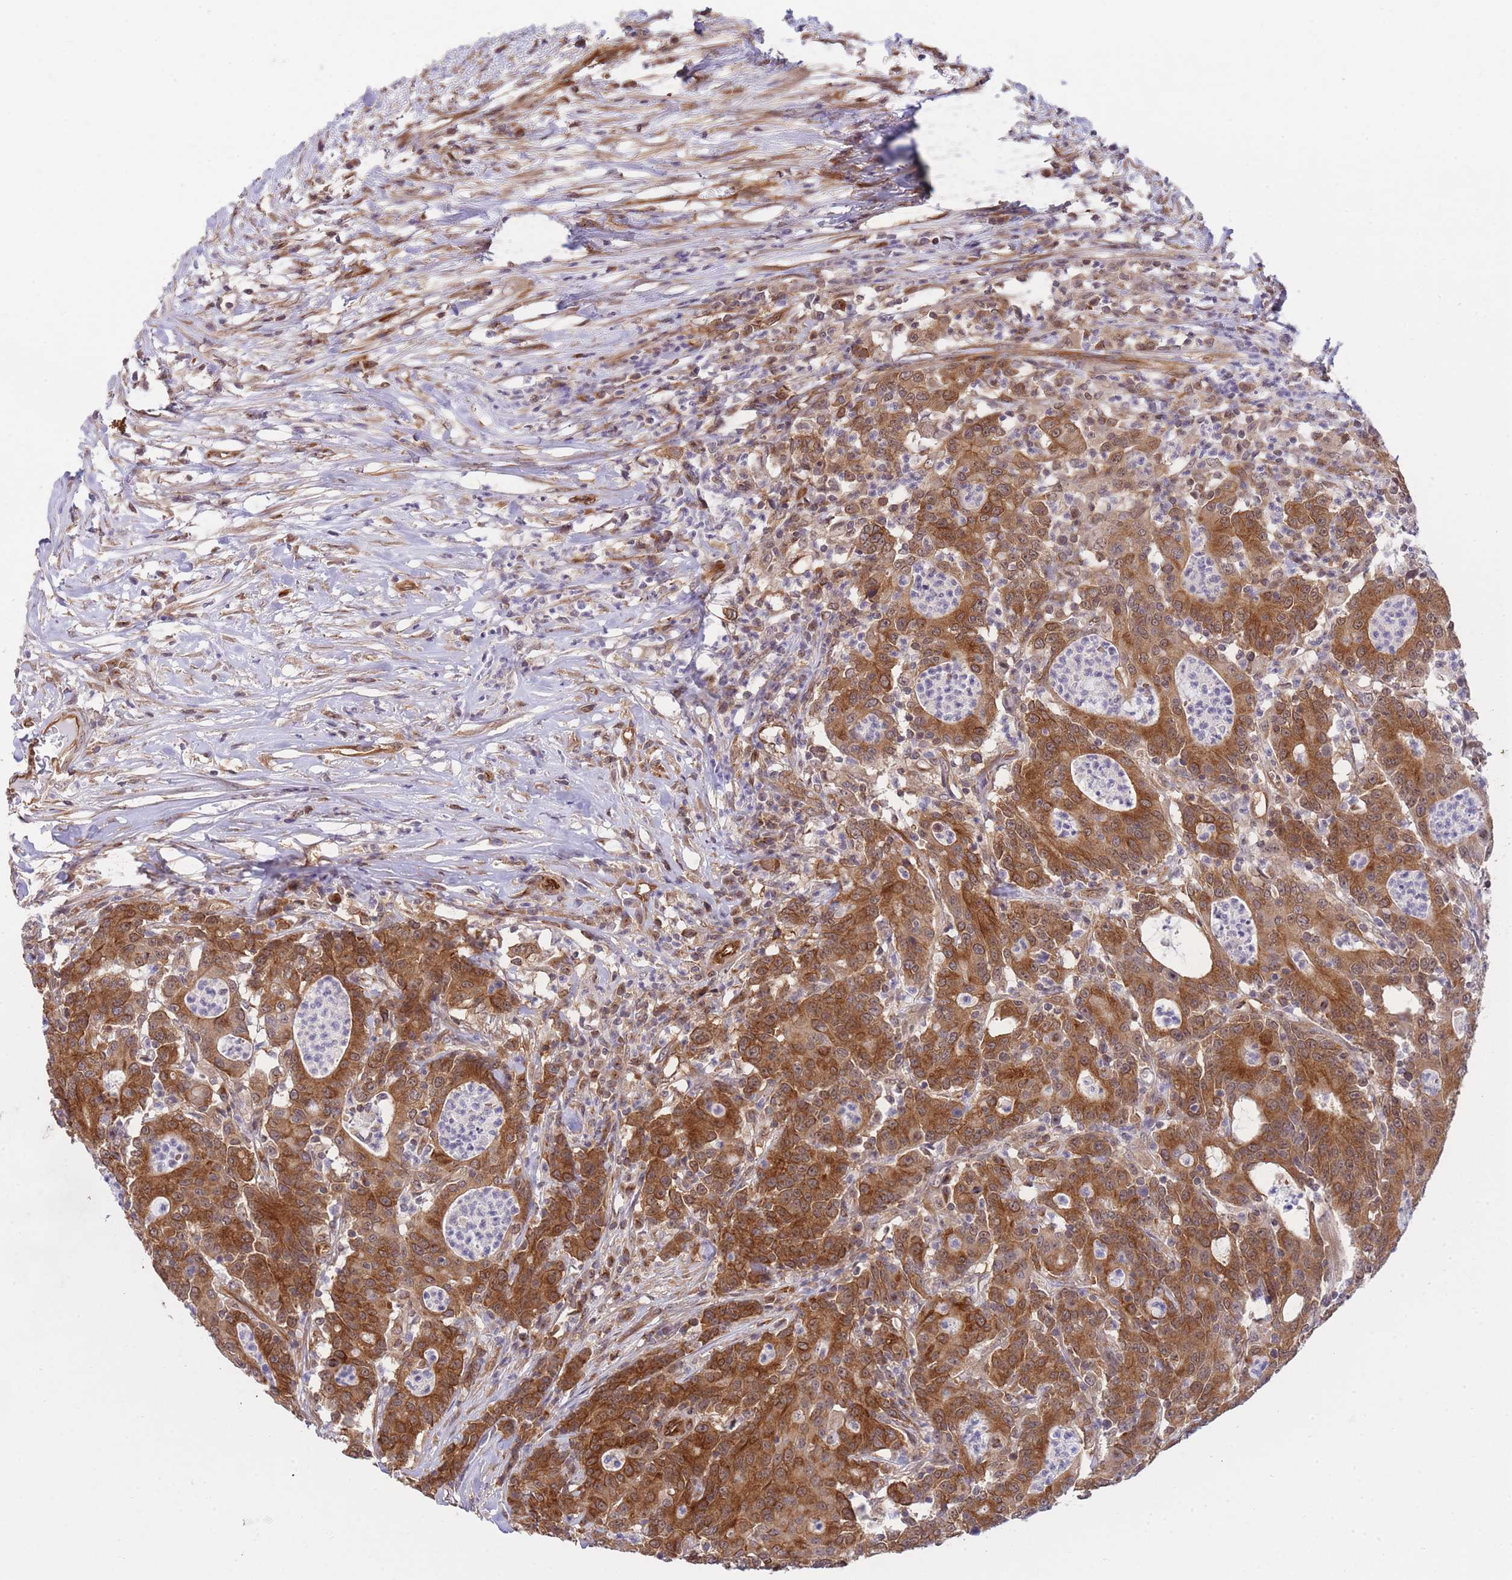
{"staining": {"intensity": "strong", "quantity": ">75%", "location": "cytoplasmic/membranous"}, "tissue": "colorectal cancer", "cell_type": "Tumor cells", "image_type": "cancer", "snomed": [{"axis": "morphology", "description": "Adenocarcinoma, NOS"}, {"axis": "topography", "description": "Colon"}], "caption": "Immunohistochemistry (DAB) staining of human colorectal adenocarcinoma displays strong cytoplasmic/membranous protein staining in about >75% of tumor cells. The staining is performed using DAB (3,3'-diaminobenzidine) brown chromogen to label protein expression. The nuclei are counter-stained blue using hematoxylin.", "gene": "EXOSC8", "patient": {"sex": "male", "age": 83}}